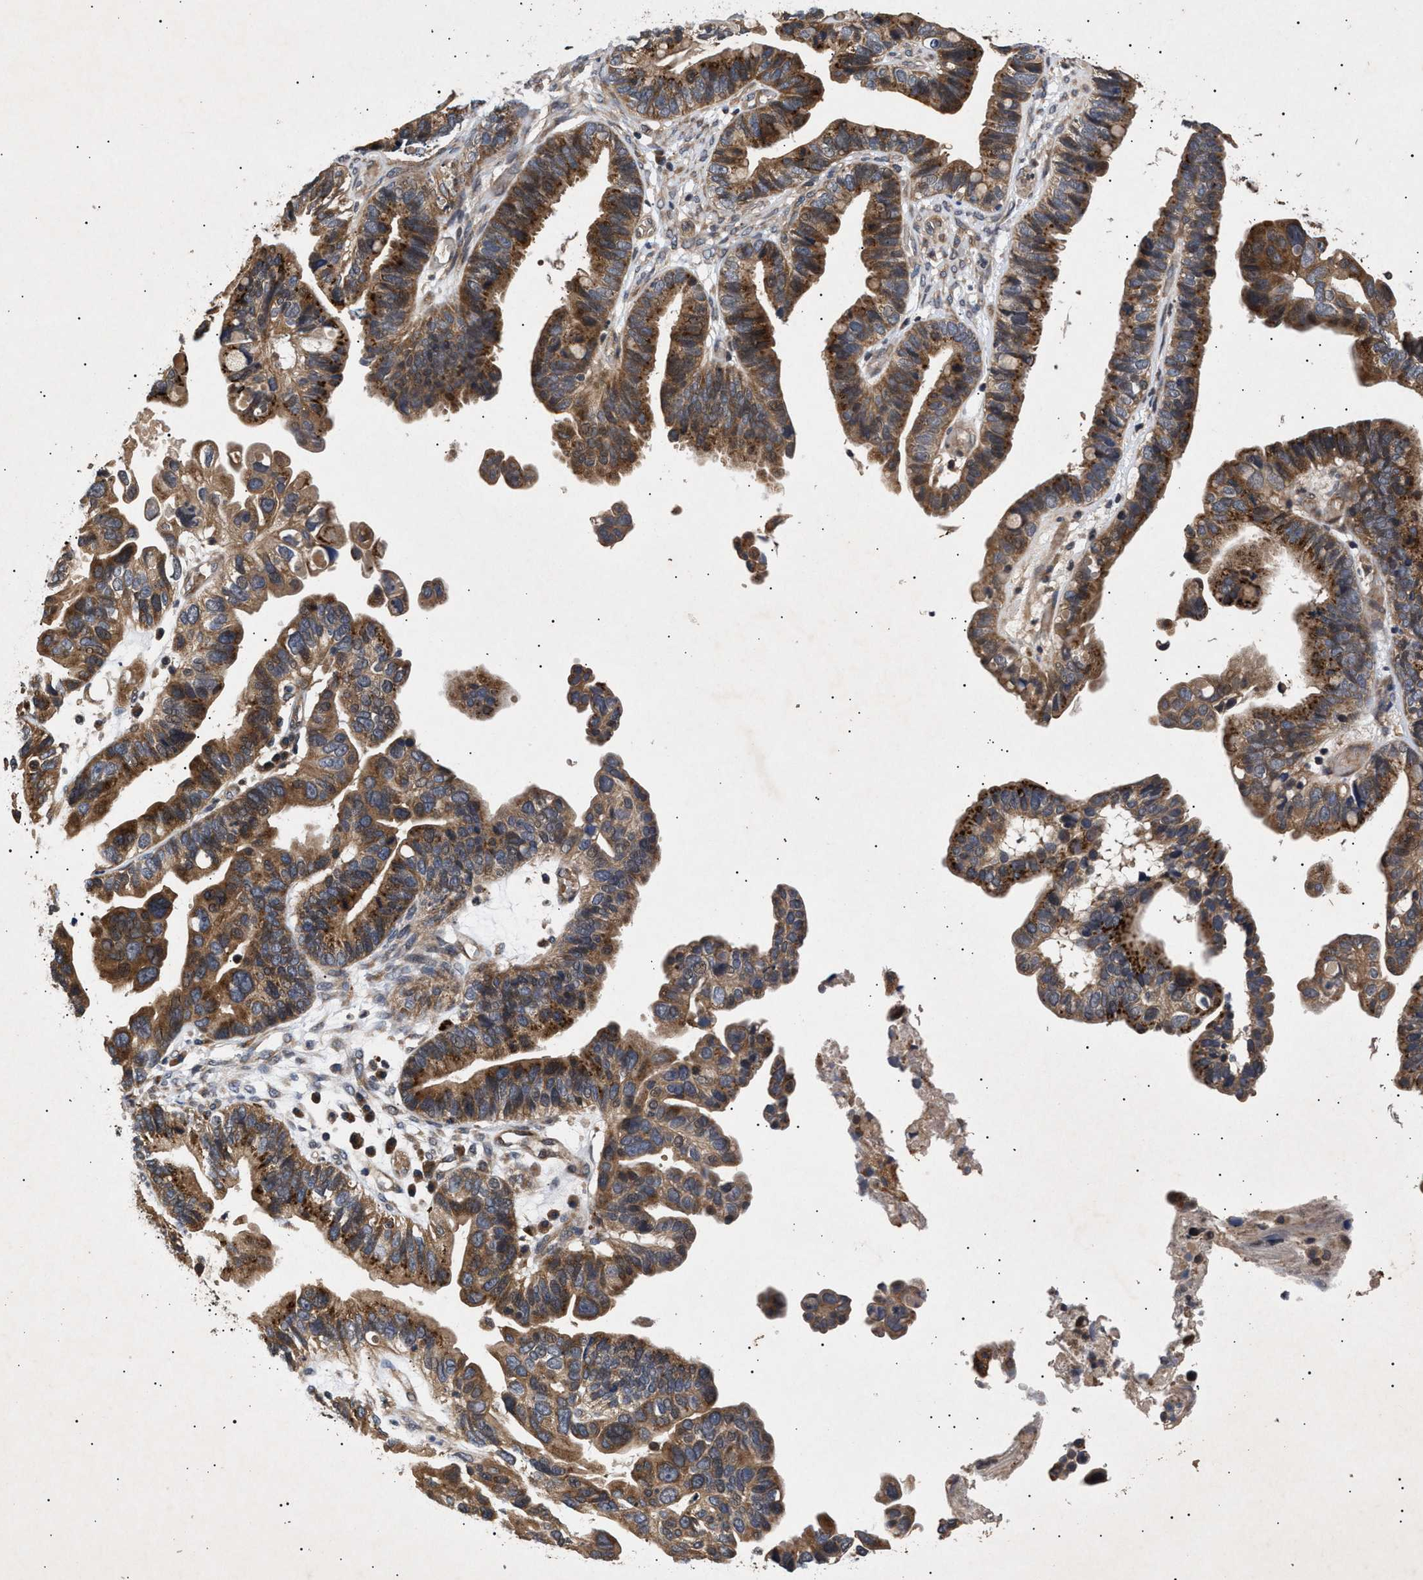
{"staining": {"intensity": "strong", "quantity": "25%-75%", "location": "cytoplasmic/membranous"}, "tissue": "ovarian cancer", "cell_type": "Tumor cells", "image_type": "cancer", "snomed": [{"axis": "morphology", "description": "Cystadenocarcinoma, serous, NOS"}, {"axis": "topography", "description": "Ovary"}], "caption": "Protein staining displays strong cytoplasmic/membranous expression in approximately 25%-75% of tumor cells in ovarian cancer (serous cystadenocarcinoma). The protein of interest is shown in brown color, while the nuclei are stained blue.", "gene": "ITGB5", "patient": {"sex": "female", "age": 56}}